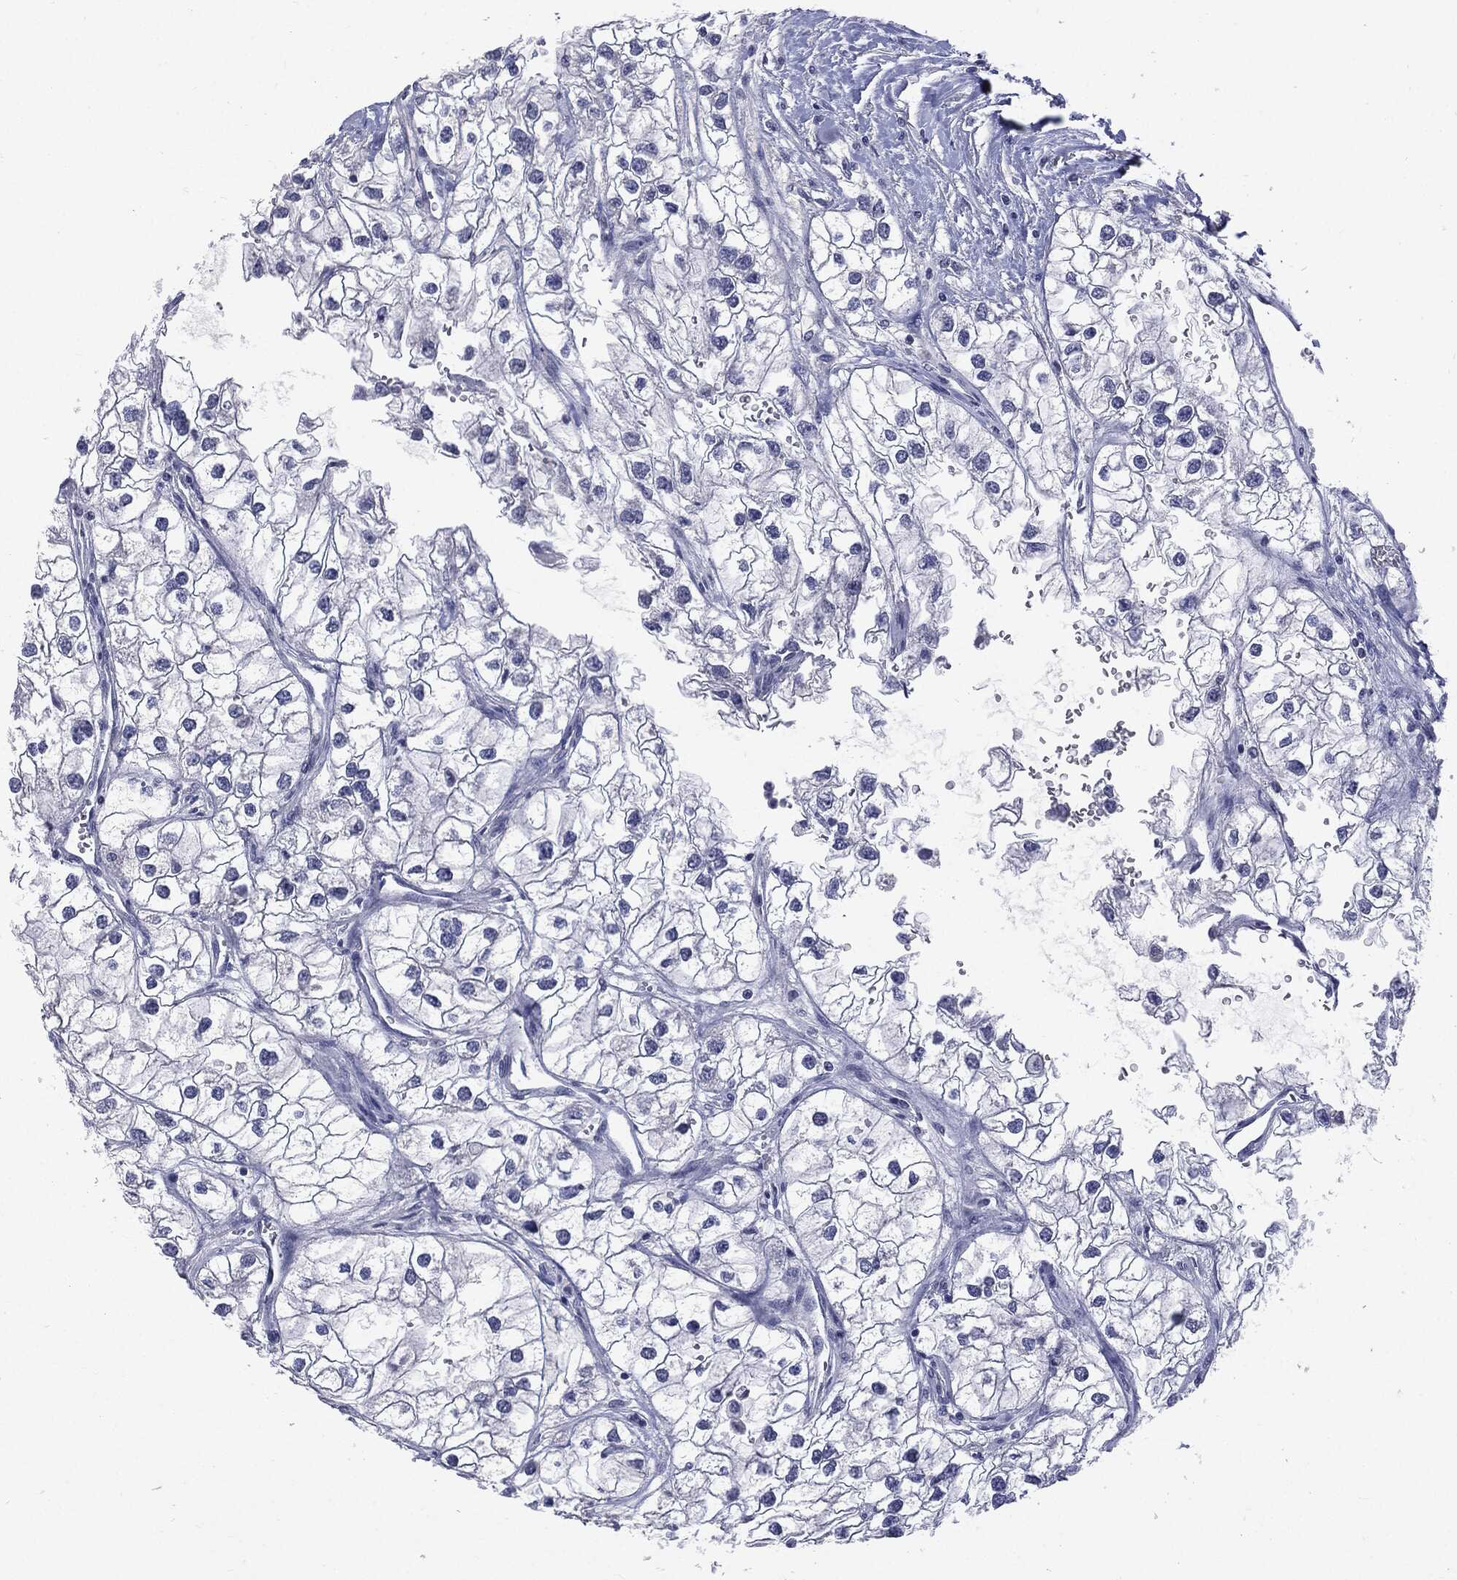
{"staining": {"intensity": "negative", "quantity": "none", "location": "none"}, "tissue": "renal cancer", "cell_type": "Tumor cells", "image_type": "cancer", "snomed": [{"axis": "morphology", "description": "Adenocarcinoma, NOS"}, {"axis": "topography", "description": "Kidney"}], "caption": "DAB immunohistochemical staining of human renal cancer (adenocarcinoma) demonstrates no significant staining in tumor cells.", "gene": "TSHB", "patient": {"sex": "male", "age": 59}}